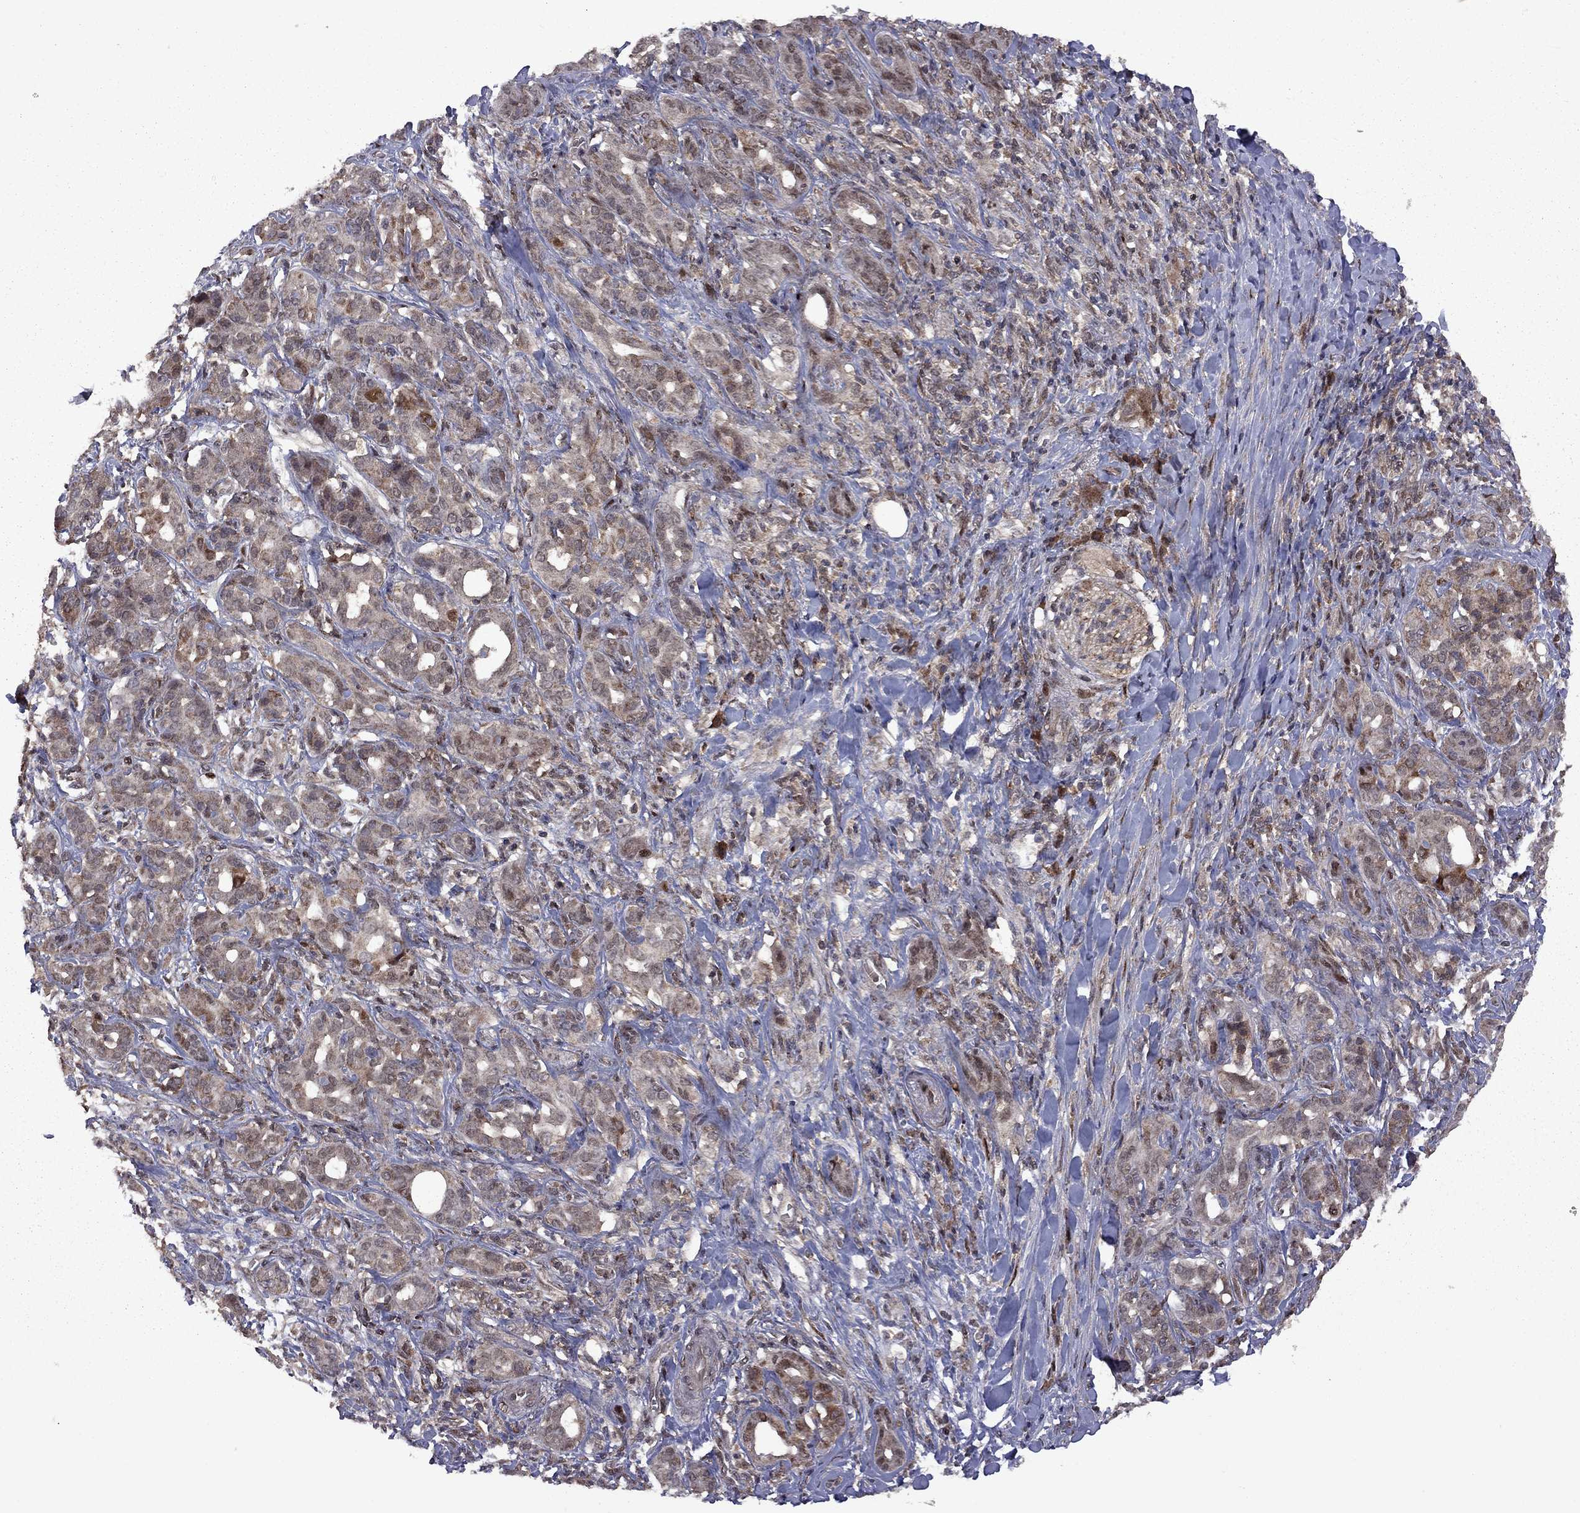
{"staining": {"intensity": "moderate", "quantity": ">75%", "location": "cytoplasmic/membranous"}, "tissue": "pancreatic cancer", "cell_type": "Tumor cells", "image_type": "cancer", "snomed": [{"axis": "morphology", "description": "Adenocarcinoma, NOS"}, {"axis": "topography", "description": "Pancreas"}], "caption": "A high-resolution image shows immunohistochemistry (IHC) staining of adenocarcinoma (pancreatic), which reveals moderate cytoplasmic/membranous positivity in about >75% of tumor cells.", "gene": "IPP", "patient": {"sex": "male", "age": 61}}